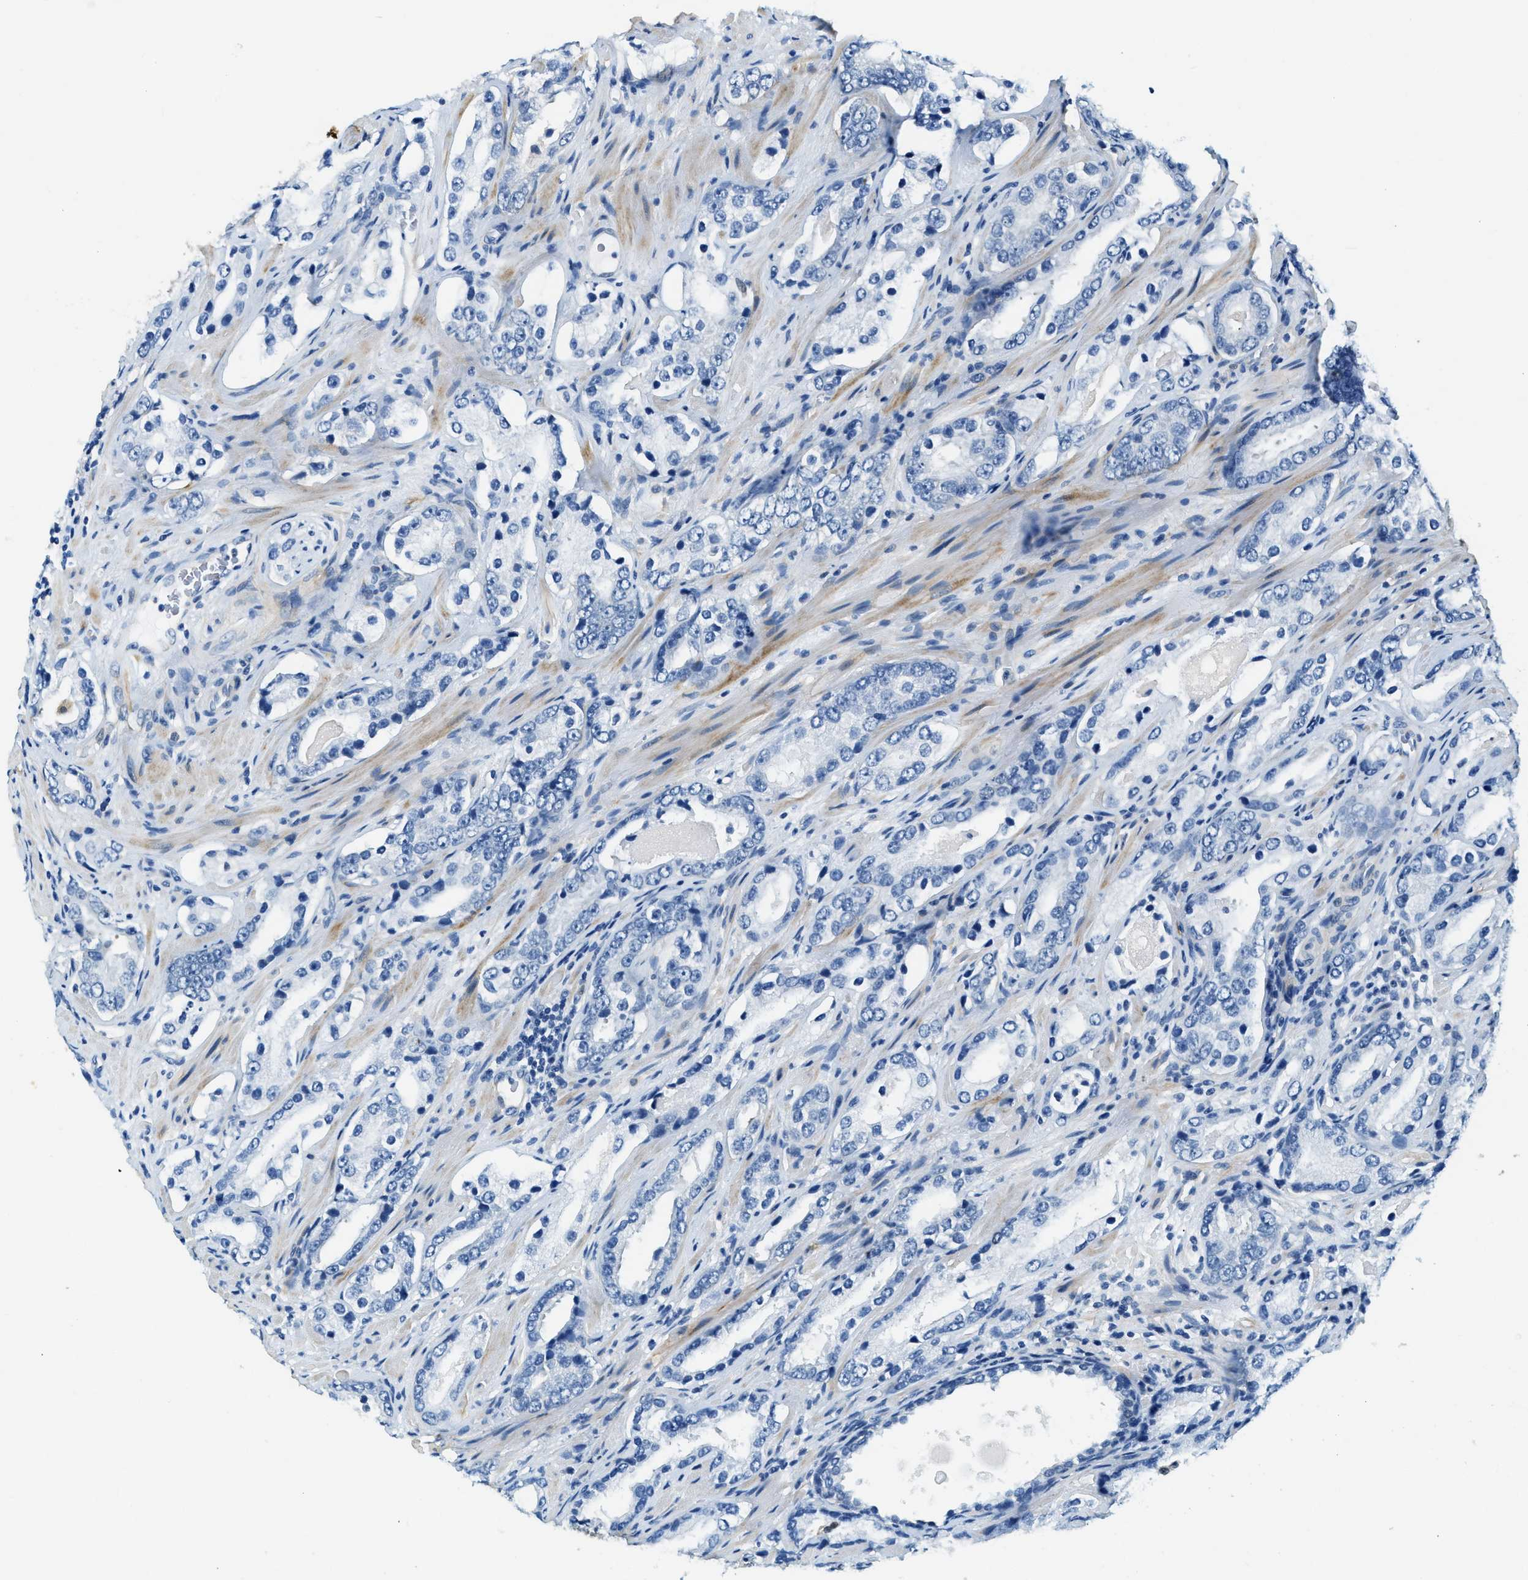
{"staining": {"intensity": "negative", "quantity": "none", "location": "none"}, "tissue": "prostate cancer", "cell_type": "Tumor cells", "image_type": "cancer", "snomed": [{"axis": "morphology", "description": "Adenocarcinoma, High grade"}, {"axis": "topography", "description": "Prostate"}], "caption": "Tumor cells are negative for brown protein staining in prostate high-grade adenocarcinoma.", "gene": "EIF2AK2", "patient": {"sex": "male", "age": 63}}